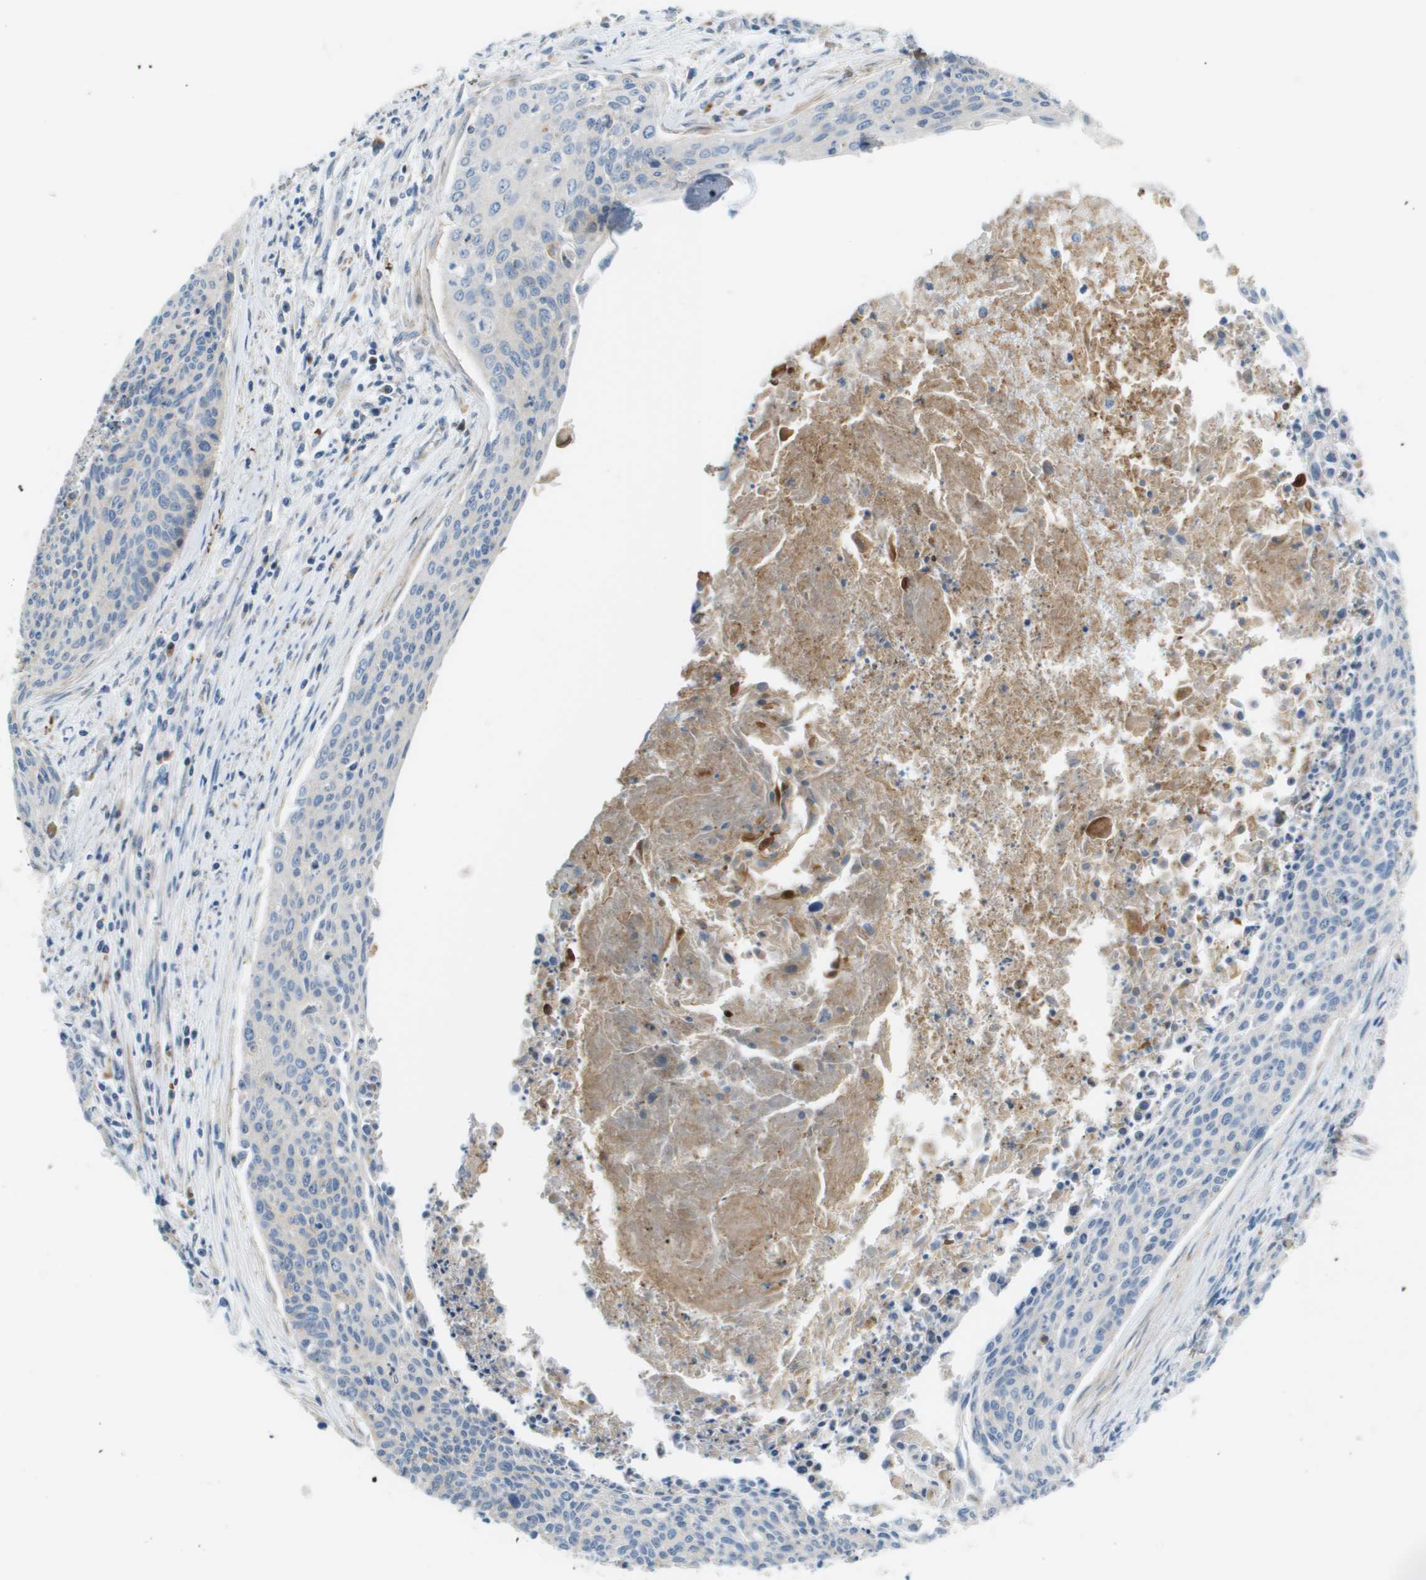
{"staining": {"intensity": "negative", "quantity": "none", "location": "none"}, "tissue": "cervical cancer", "cell_type": "Tumor cells", "image_type": "cancer", "snomed": [{"axis": "morphology", "description": "Squamous cell carcinoma, NOS"}, {"axis": "topography", "description": "Cervix"}], "caption": "An image of squamous cell carcinoma (cervical) stained for a protein shows no brown staining in tumor cells. Brightfield microscopy of immunohistochemistry (IHC) stained with DAB (brown) and hematoxylin (blue), captured at high magnification.", "gene": "MYH11", "patient": {"sex": "female", "age": 55}}